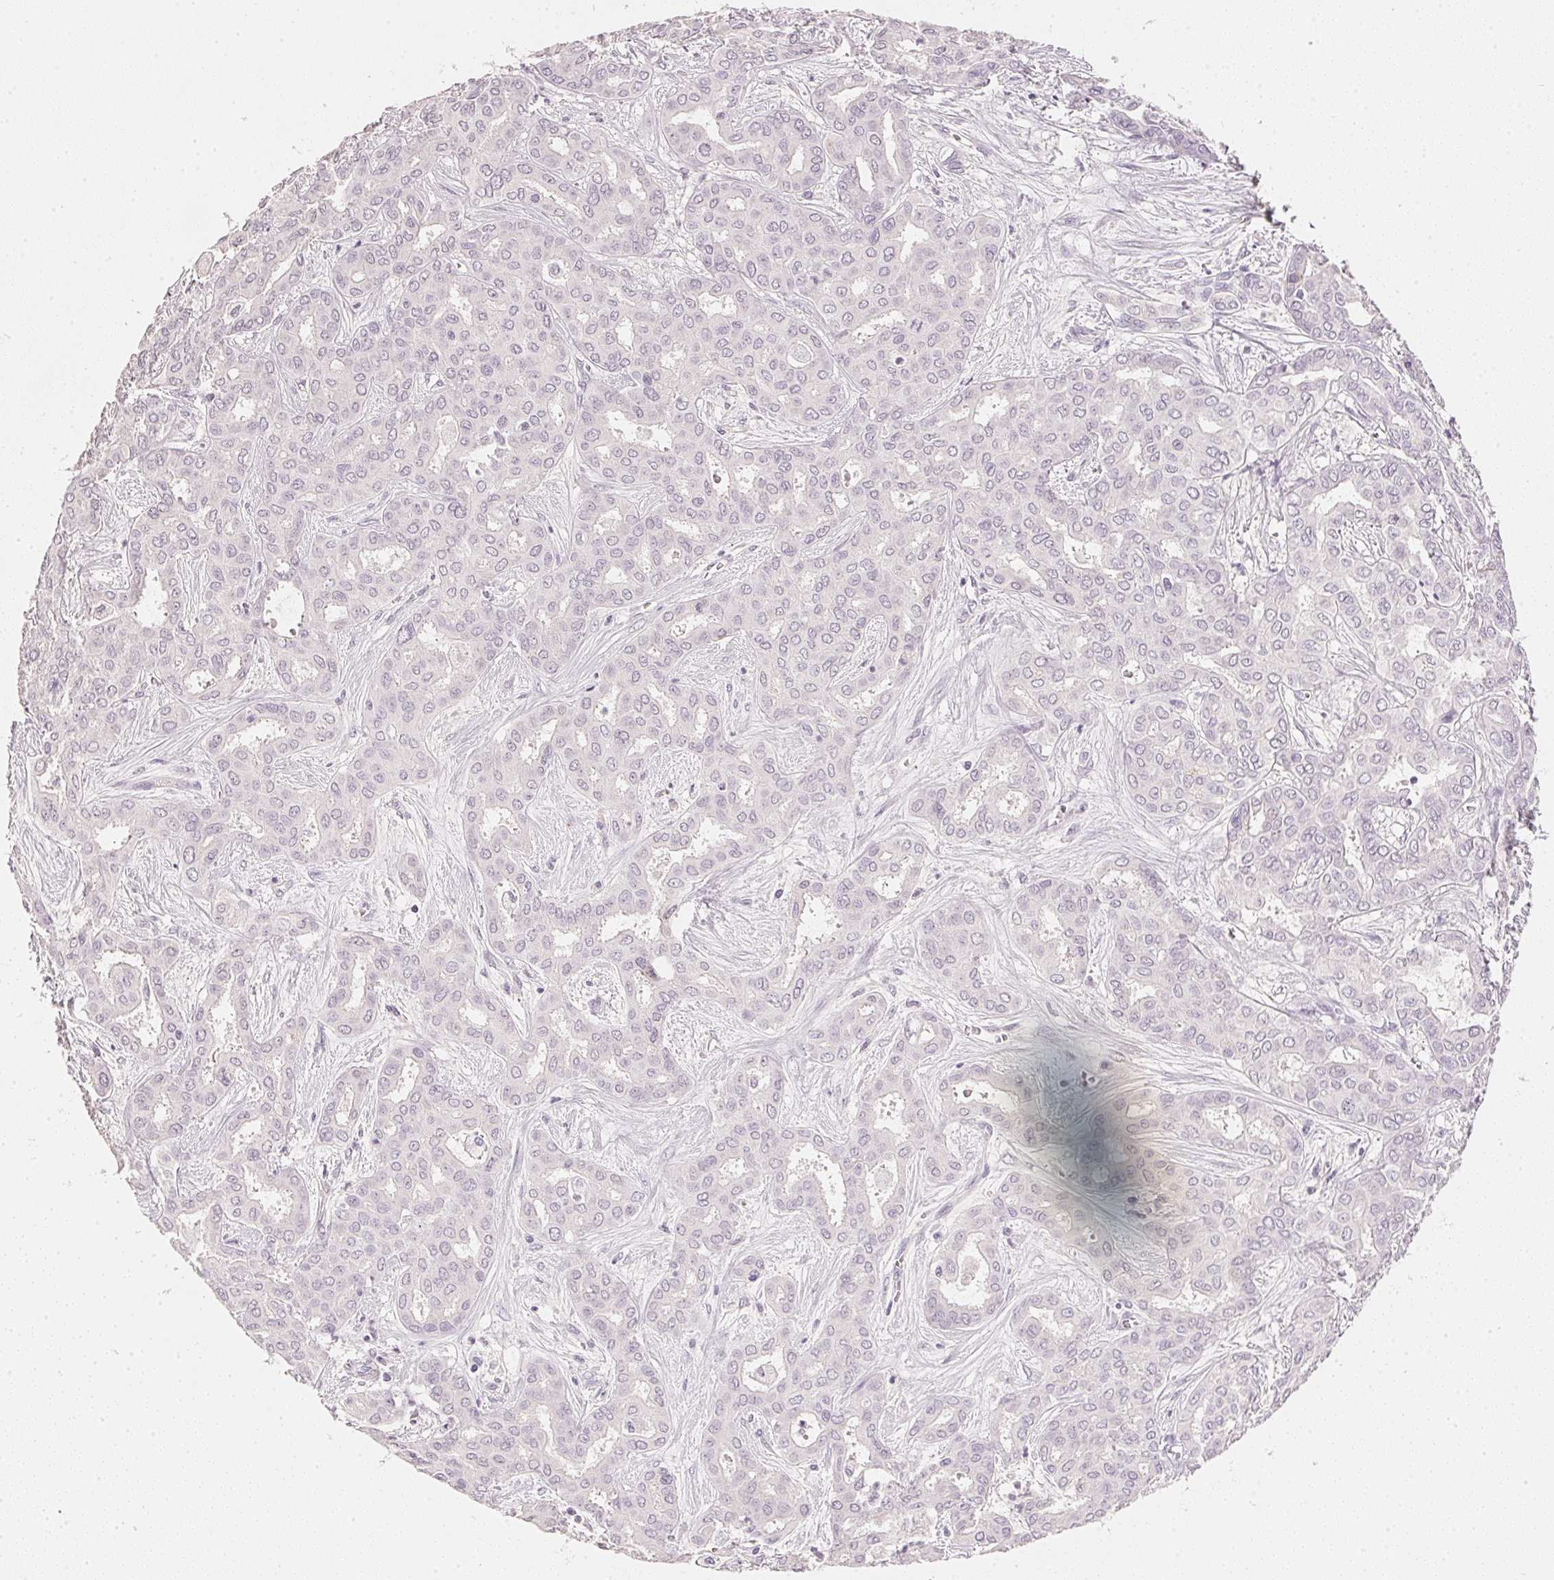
{"staining": {"intensity": "negative", "quantity": "none", "location": "none"}, "tissue": "liver cancer", "cell_type": "Tumor cells", "image_type": "cancer", "snomed": [{"axis": "morphology", "description": "Cholangiocarcinoma"}, {"axis": "topography", "description": "Liver"}], "caption": "An immunohistochemistry (IHC) photomicrograph of liver cancer is shown. There is no staining in tumor cells of liver cancer.", "gene": "IGFBP1", "patient": {"sex": "female", "age": 64}}